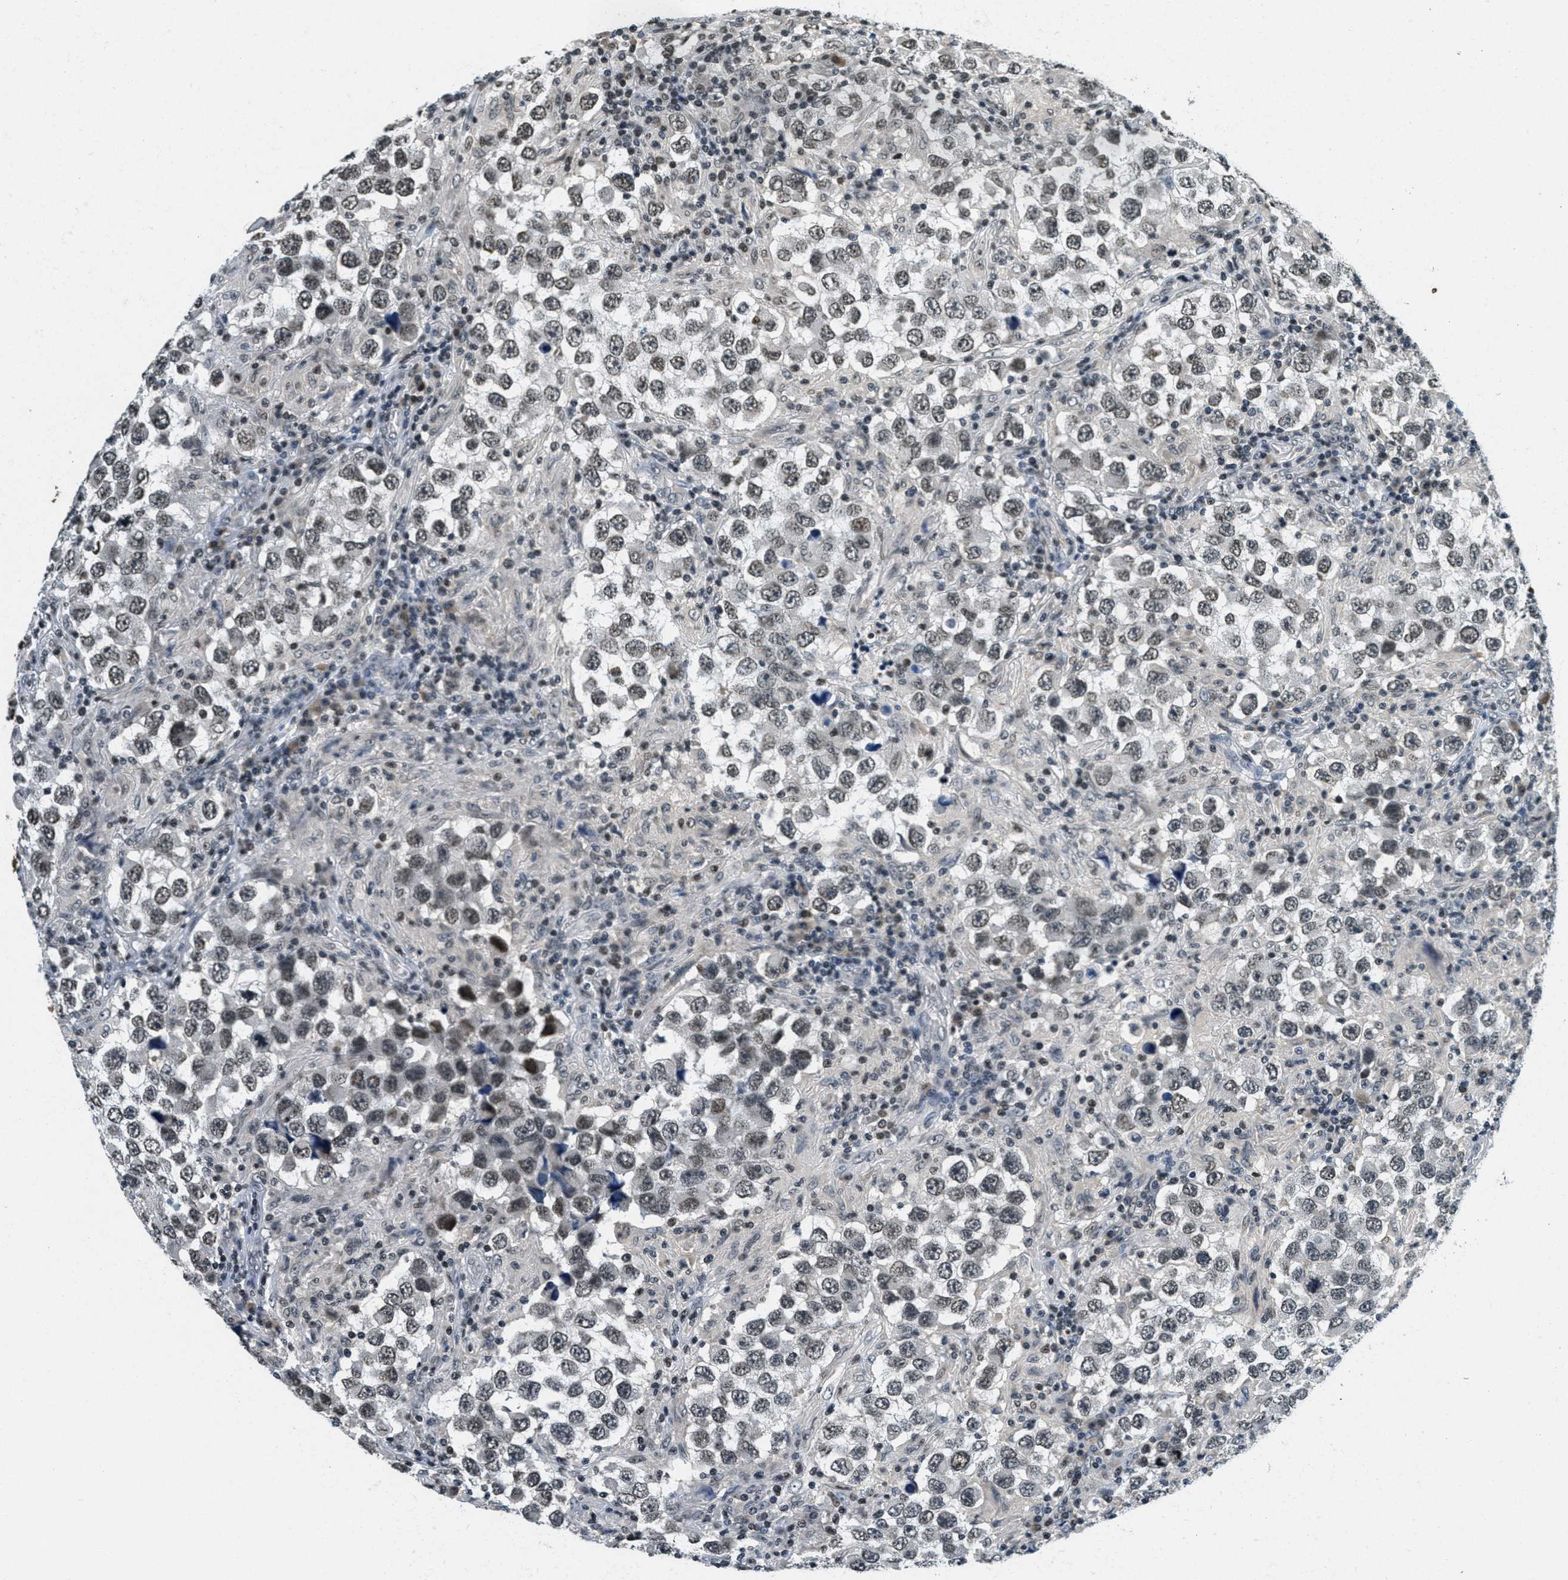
{"staining": {"intensity": "moderate", "quantity": ">75%", "location": "nuclear"}, "tissue": "testis cancer", "cell_type": "Tumor cells", "image_type": "cancer", "snomed": [{"axis": "morphology", "description": "Carcinoma, Embryonal, NOS"}, {"axis": "topography", "description": "Testis"}], "caption": "About >75% of tumor cells in human testis embryonal carcinoma reveal moderate nuclear protein positivity as visualized by brown immunohistochemical staining.", "gene": "LDB2", "patient": {"sex": "male", "age": 21}}